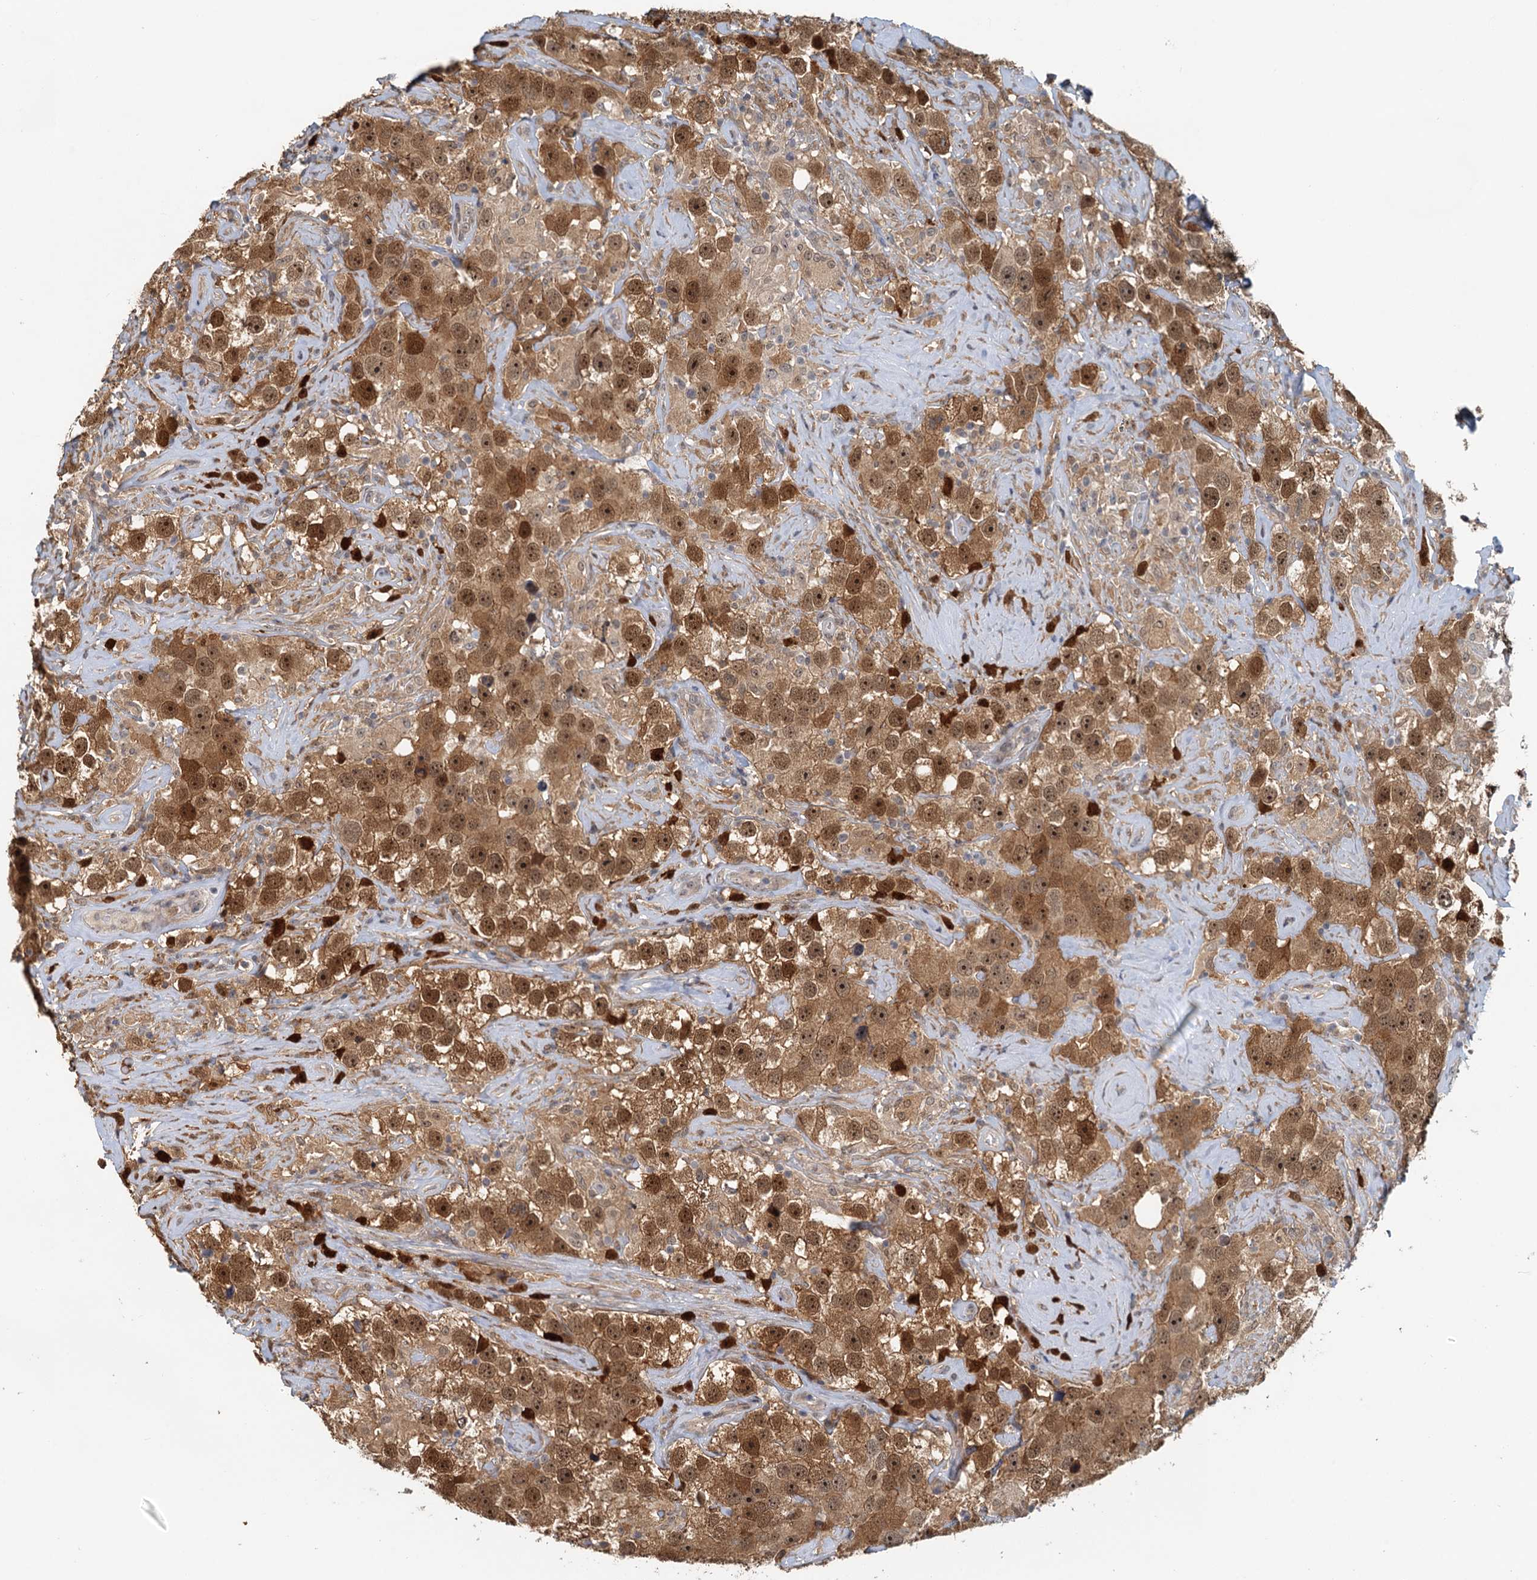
{"staining": {"intensity": "moderate", "quantity": ">75%", "location": "cytoplasmic/membranous,nuclear"}, "tissue": "testis cancer", "cell_type": "Tumor cells", "image_type": "cancer", "snomed": [{"axis": "morphology", "description": "Seminoma, NOS"}, {"axis": "topography", "description": "Testis"}], "caption": "Protein staining demonstrates moderate cytoplasmic/membranous and nuclear staining in about >75% of tumor cells in seminoma (testis).", "gene": "SPINDOC", "patient": {"sex": "male", "age": 49}}